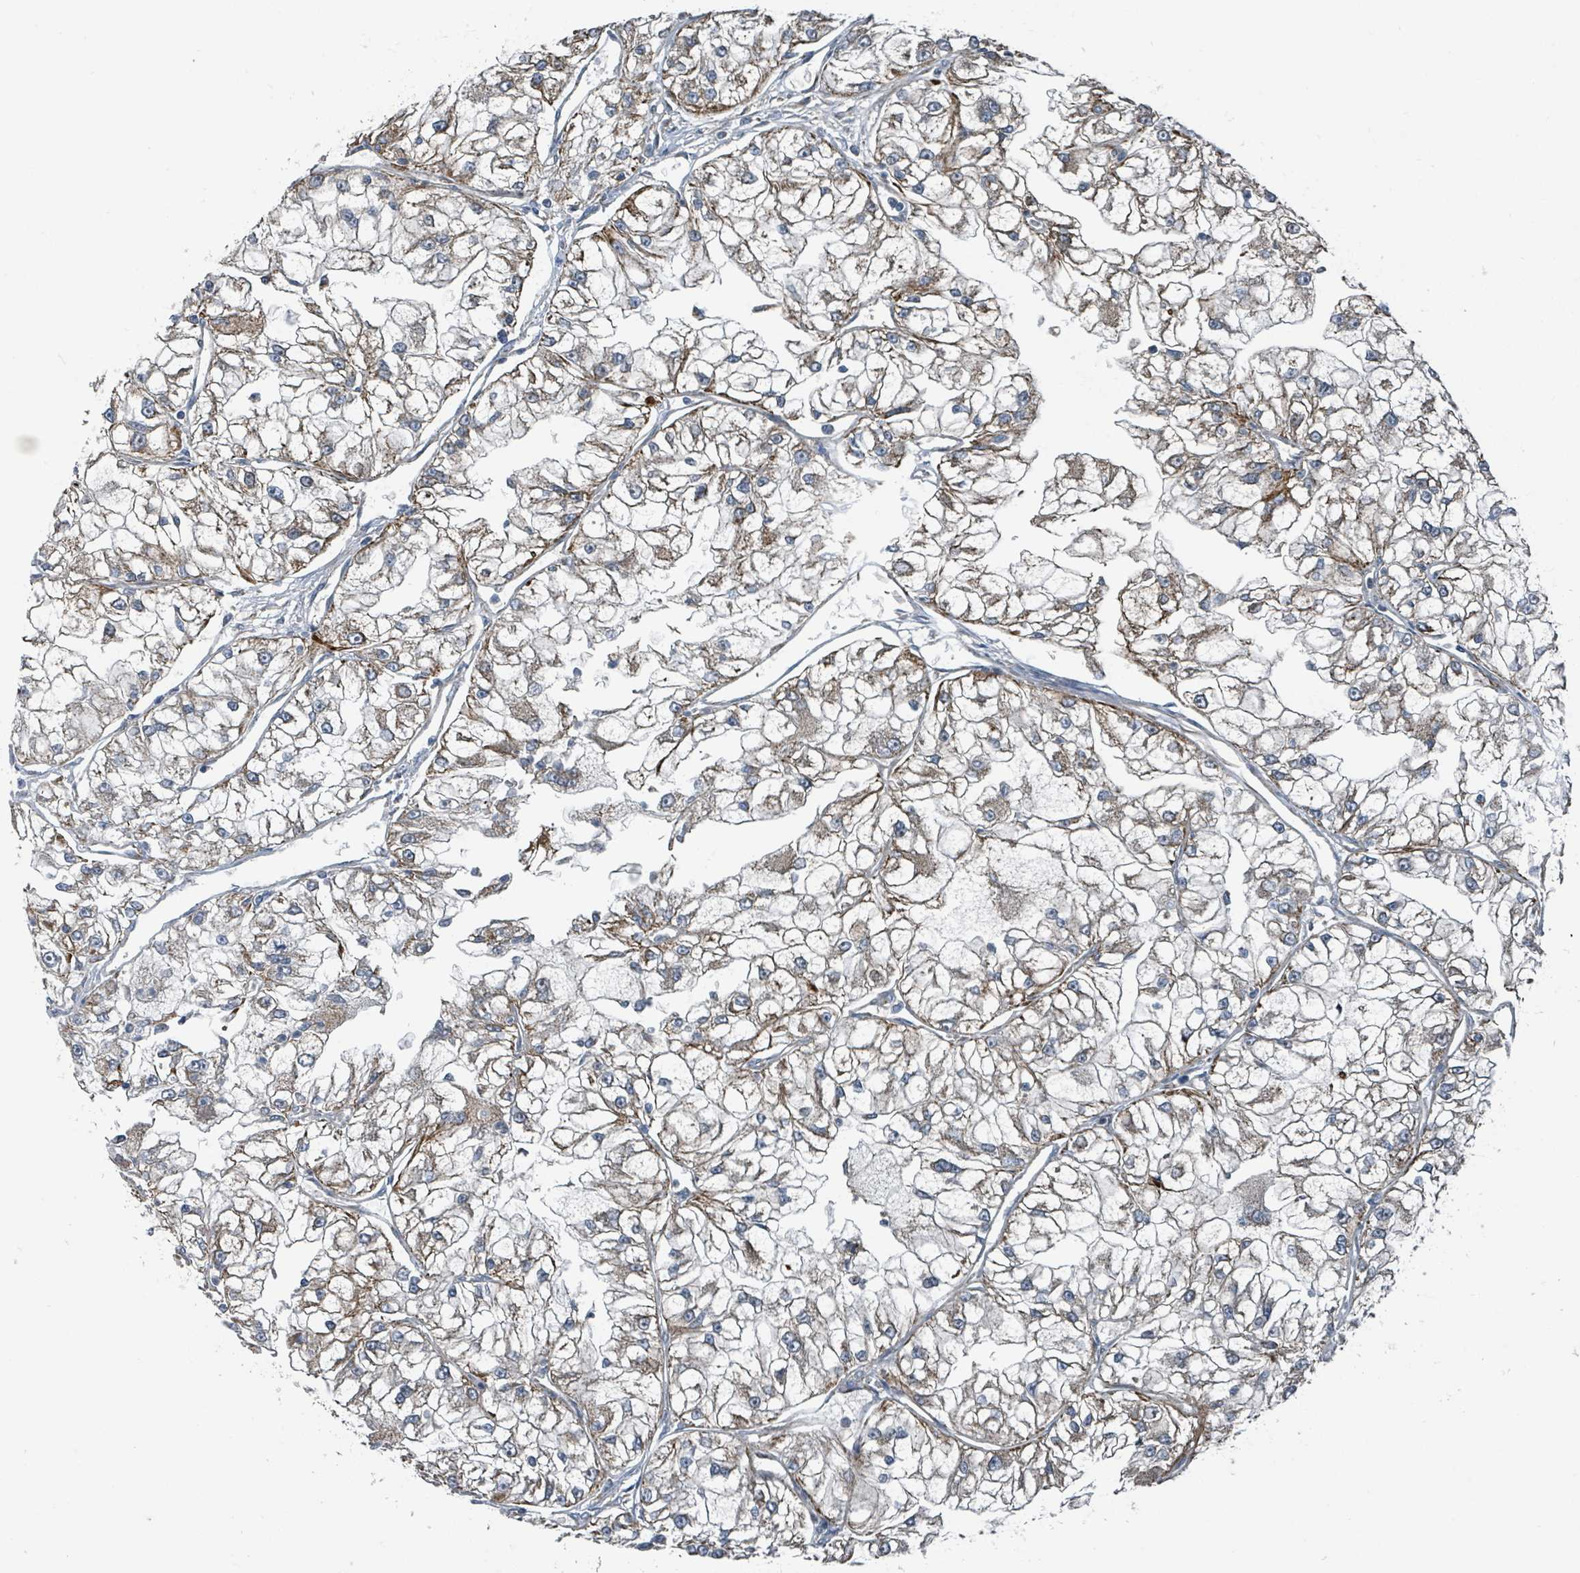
{"staining": {"intensity": "moderate", "quantity": "25%-75%", "location": "cytoplasmic/membranous"}, "tissue": "renal cancer", "cell_type": "Tumor cells", "image_type": "cancer", "snomed": [{"axis": "morphology", "description": "Adenocarcinoma, NOS"}, {"axis": "topography", "description": "Kidney"}], "caption": "Brown immunohistochemical staining in renal cancer (adenocarcinoma) shows moderate cytoplasmic/membranous positivity in approximately 25%-75% of tumor cells.", "gene": "DIPK2A", "patient": {"sex": "female", "age": 72}}